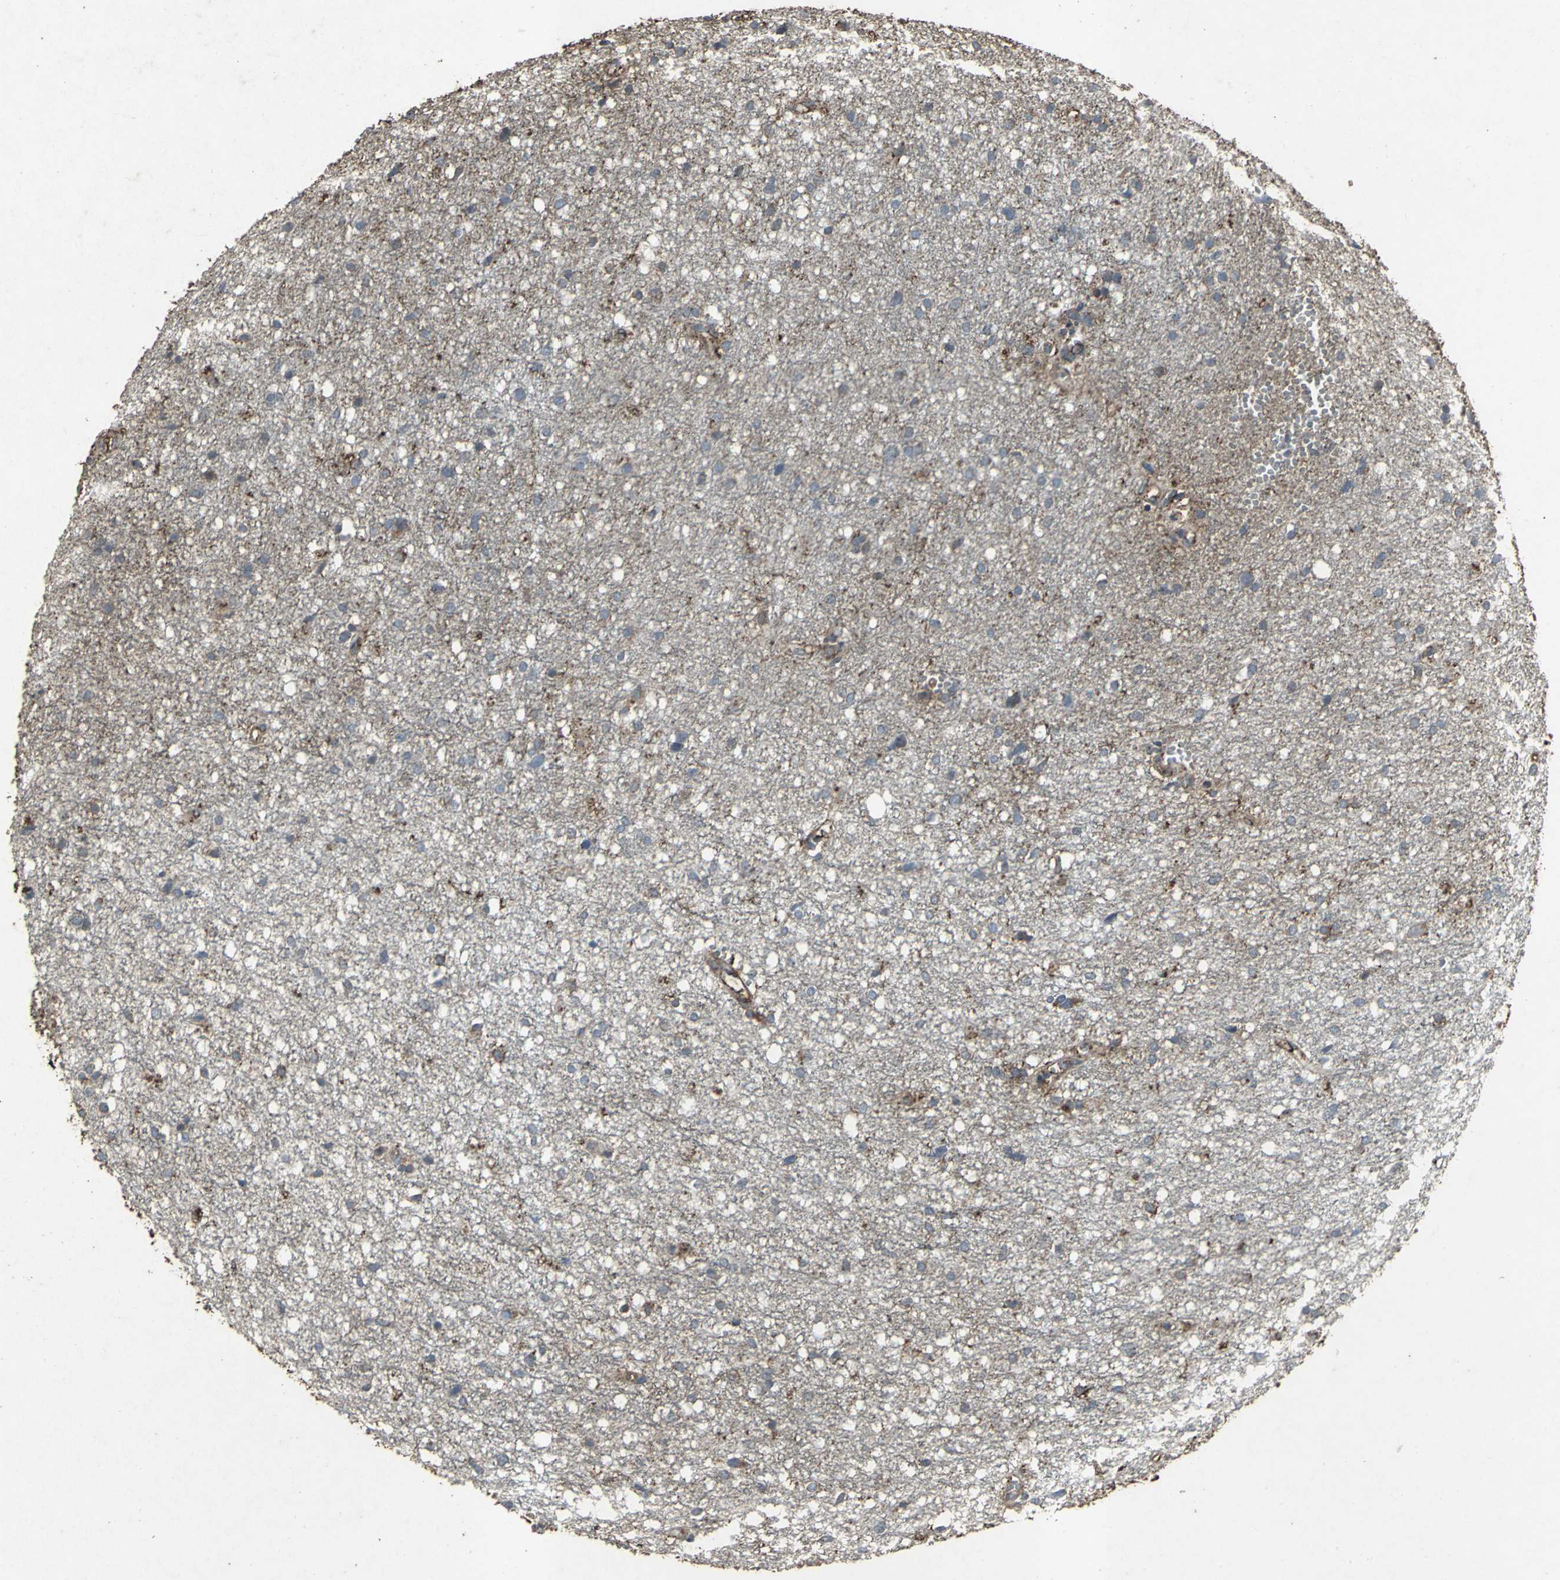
{"staining": {"intensity": "strong", "quantity": "<25%", "location": "cytoplasmic/membranous"}, "tissue": "glioma", "cell_type": "Tumor cells", "image_type": "cancer", "snomed": [{"axis": "morphology", "description": "Glioma, malignant, High grade"}, {"axis": "topography", "description": "Brain"}], "caption": "A photomicrograph of malignant glioma (high-grade) stained for a protein reveals strong cytoplasmic/membranous brown staining in tumor cells.", "gene": "CCR9", "patient": {"sex": "female", "age": 59}}